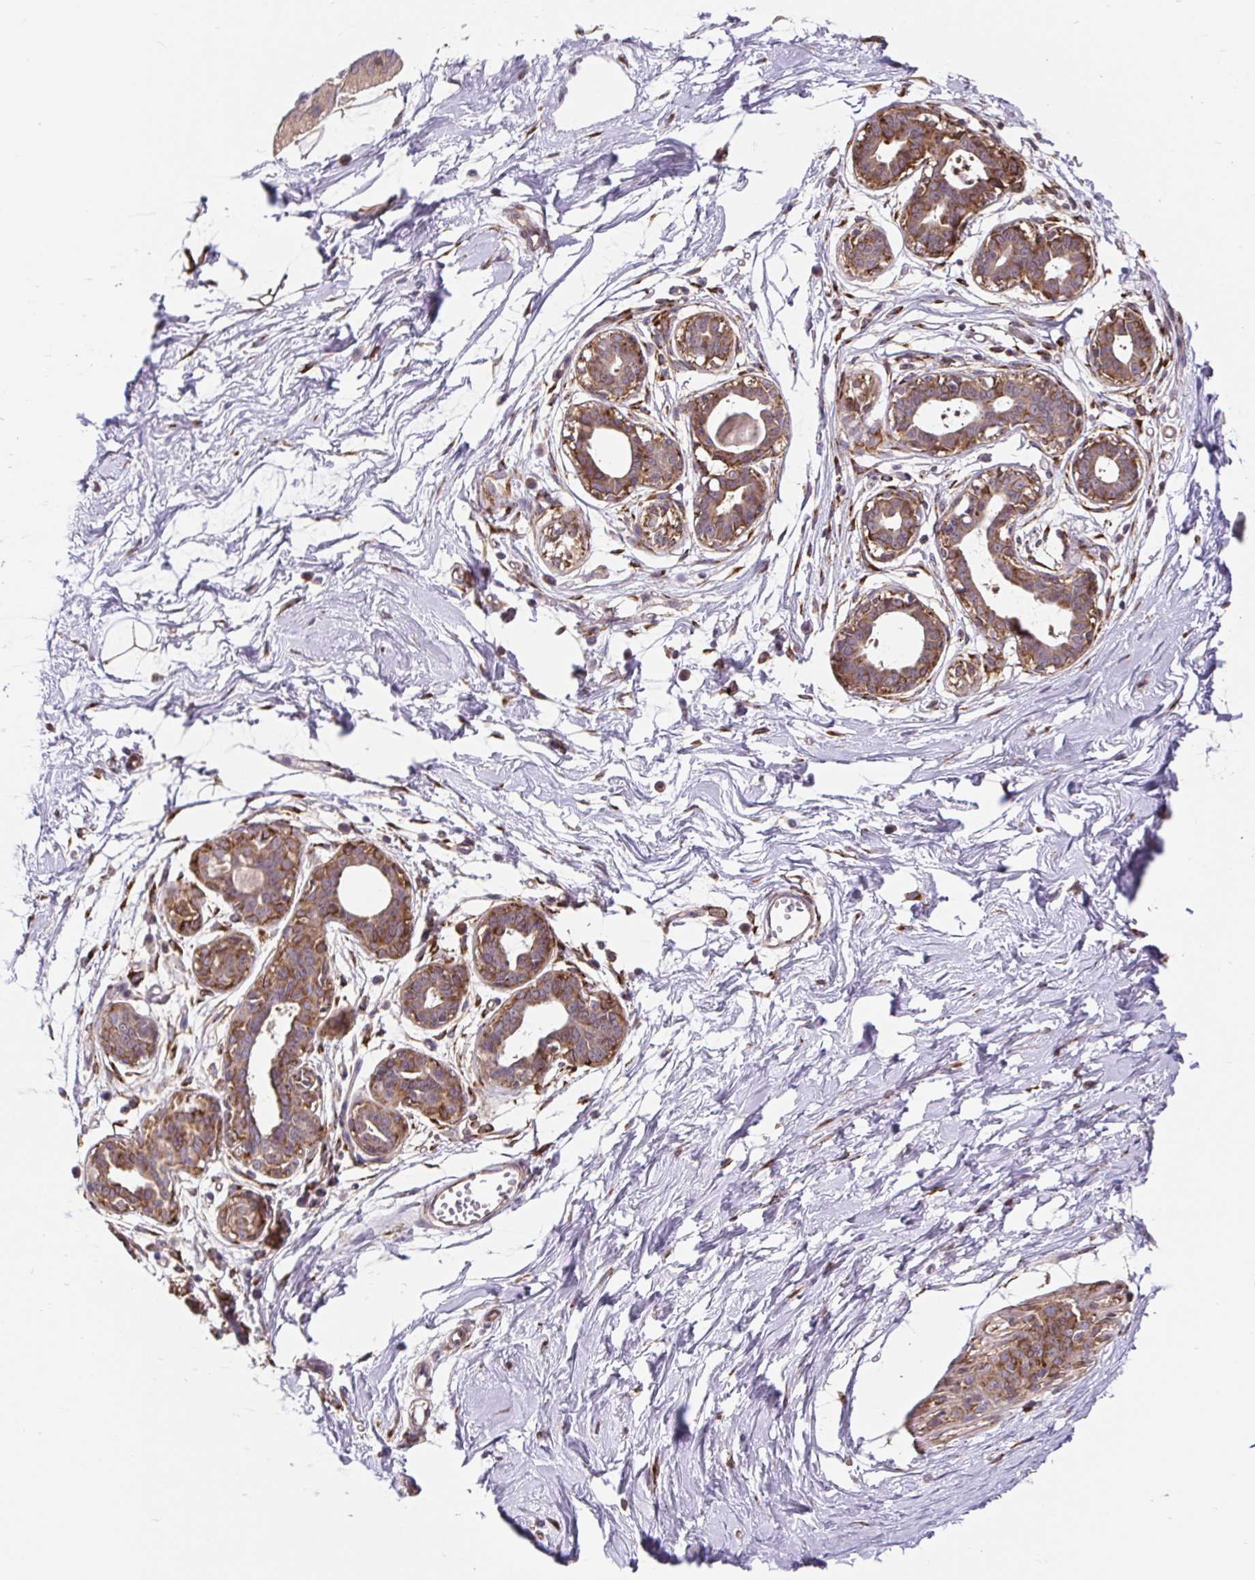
{"staining": {"intensity": "moderate", "quantity": ">75%", "location": "cytoplasmic/membranous"}, "tissue": "breast", "cell_type": "Adipocytes", "image_type": "normal", "snomed": [{"axis": "morphology", "description": "Normal tissue, NOS"}, {"axis": "topography", "description": "Breast"}], "caption": "This is an image of immunohistochemistry (IHC) staining of unremarkable breast, which shows moderate expression in the cytoplasmic/membranous of adipocytes.", "gene": "LYPD5", "patient": {"sex": "female", "age": 45}}